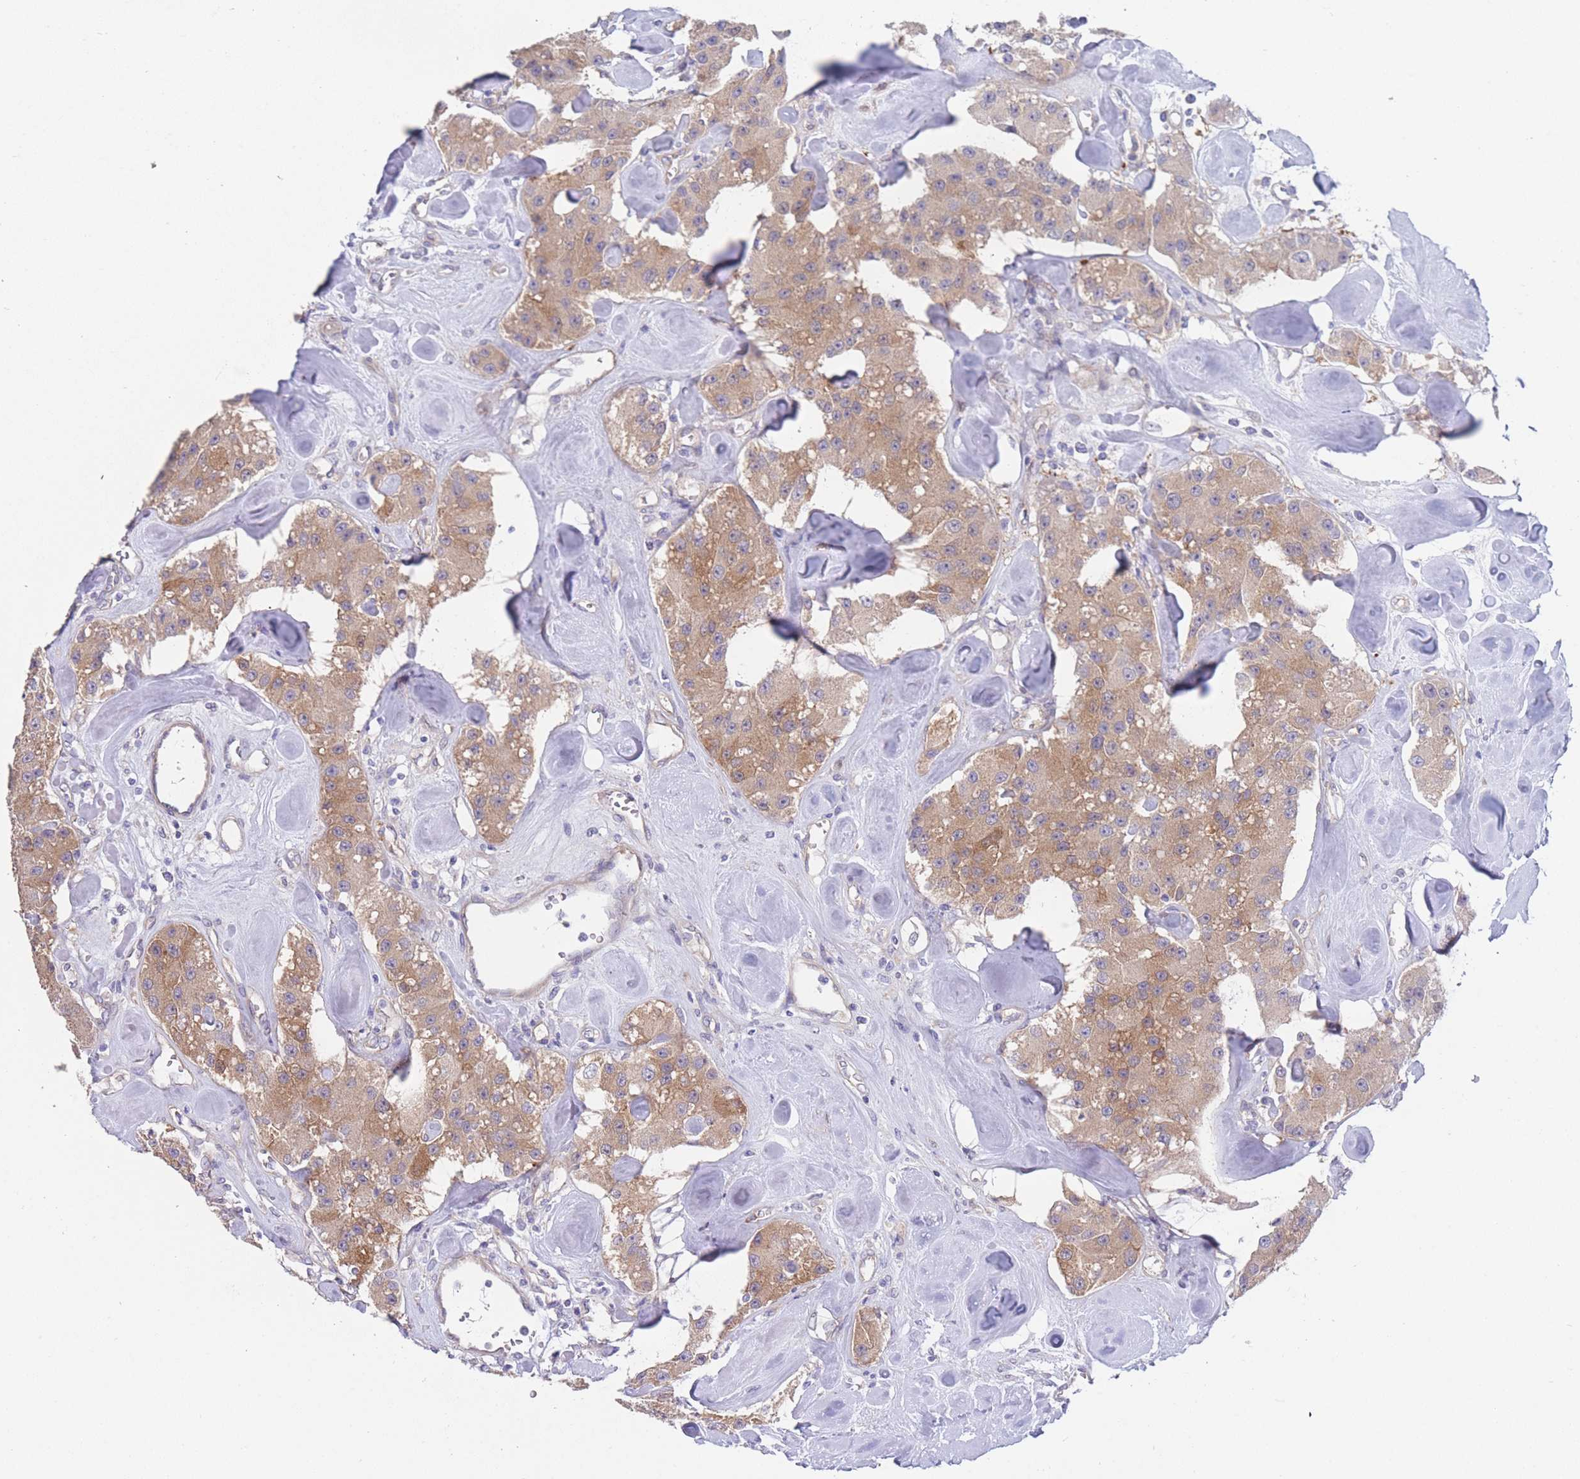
{"staining": {"intensity": "moderate", "quantity": ">75%", "location": "cytoplasmic/membranous"}, "tissue": "carcinoid", "cell_type": "Tumor cells", "image_type": "cancer", "snomed": [{"axis": "morphology", "description": "Carcinoid, malignant, NOS"}, {"axis": "topography", "description": "Pancreas"}], "caption": "About >75% of tumor cells in malignant carcinoid reveal moderate cytoplasmic/membranous protein staining as visualized by brown immunohistochemical staining.", "gene": "ZNF281", "patient": {"sex": "male", "age": 41}}